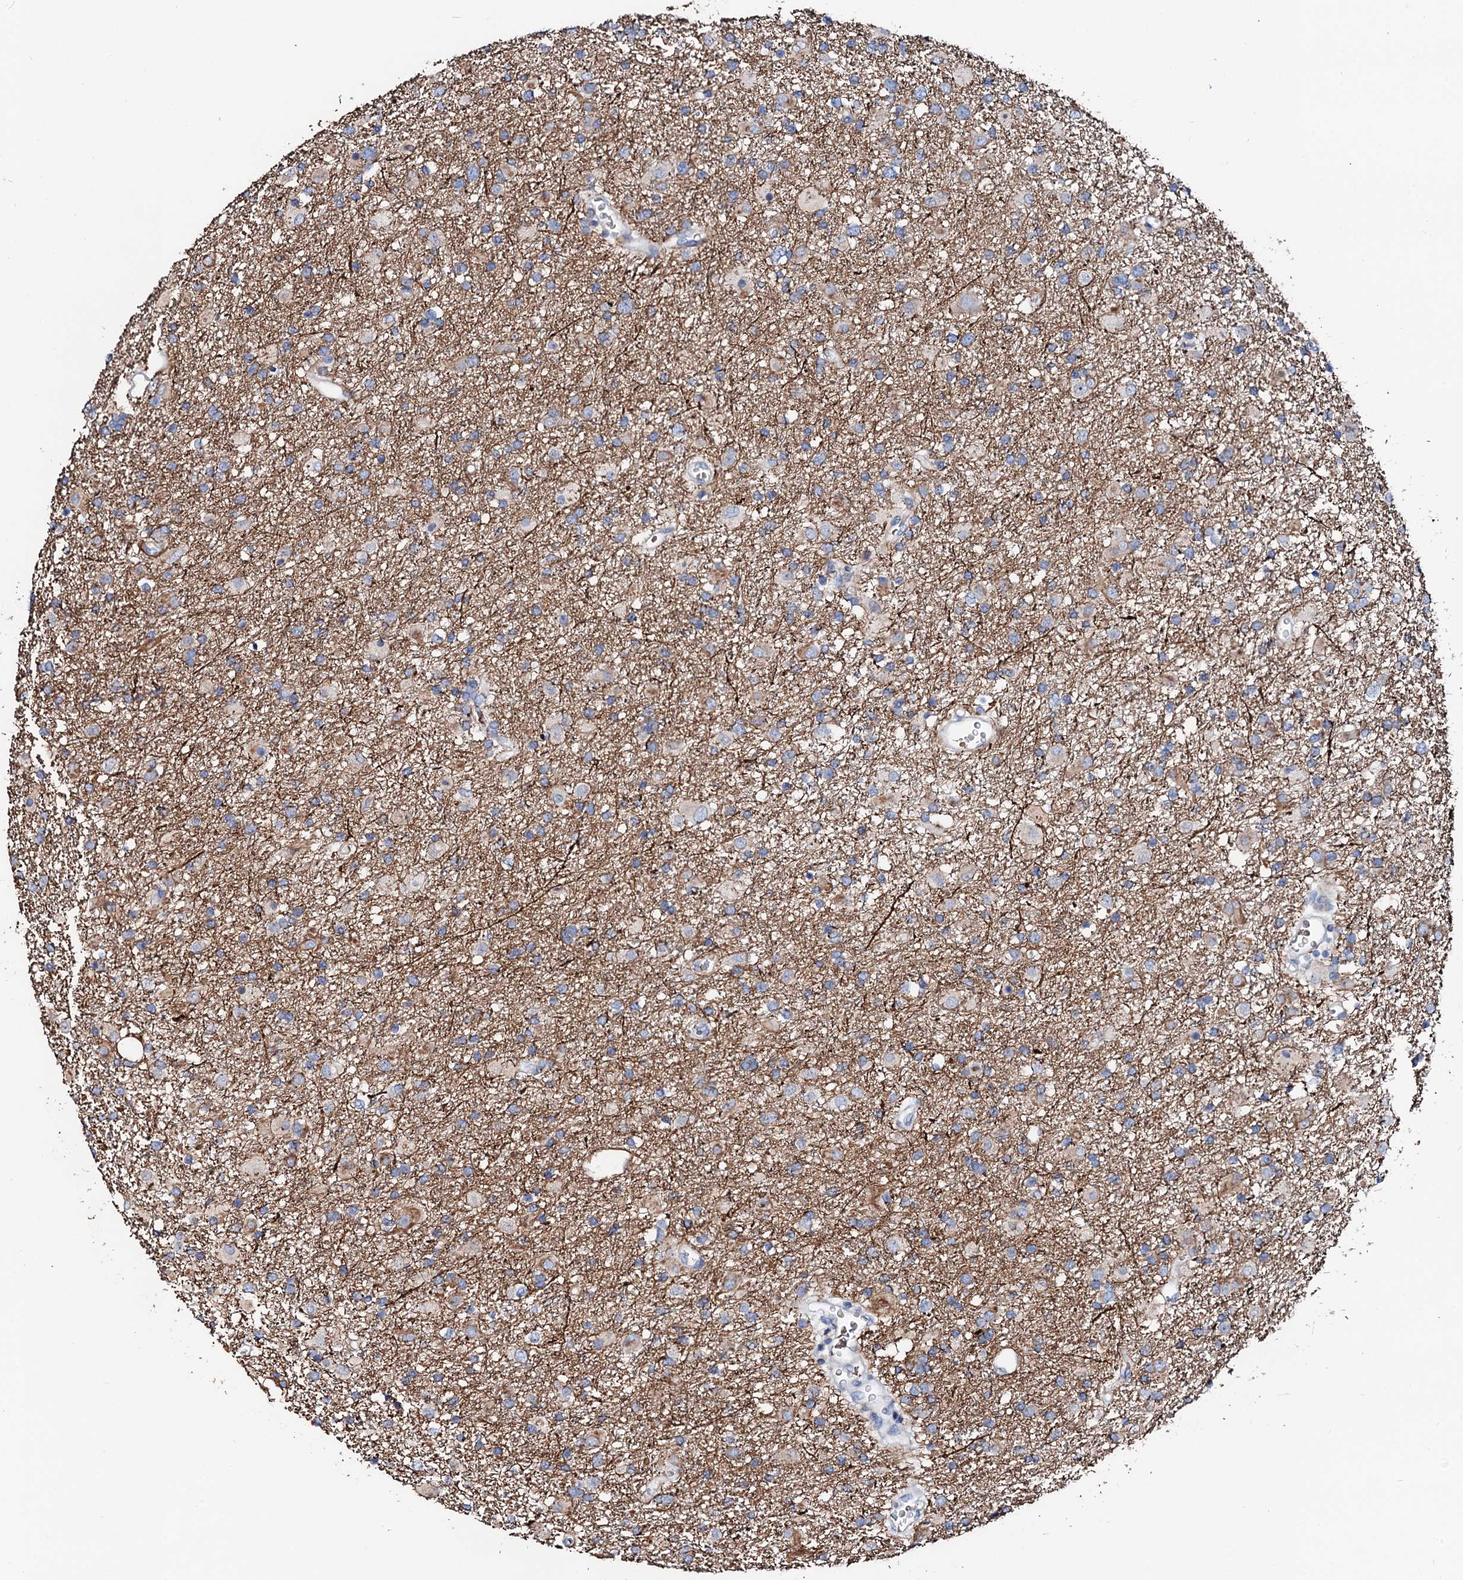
{"staining": {"intensity": "negative", "quantity": "none", "location": "none"}, "tissue": "glioma", "cell_type": "Tumor cells", "image_type": "cancer", "snomed": [{"axis": "morphology", "description": "Glioma, malignant, Low grade"}, {"axis": "topography", "description": "Brain"}], "caption": "This is an IHC image of glioma. There is no positivity in tumor cells.", "gene": "SLC10A7", "patient": {"sex": "male", "age": 65}}